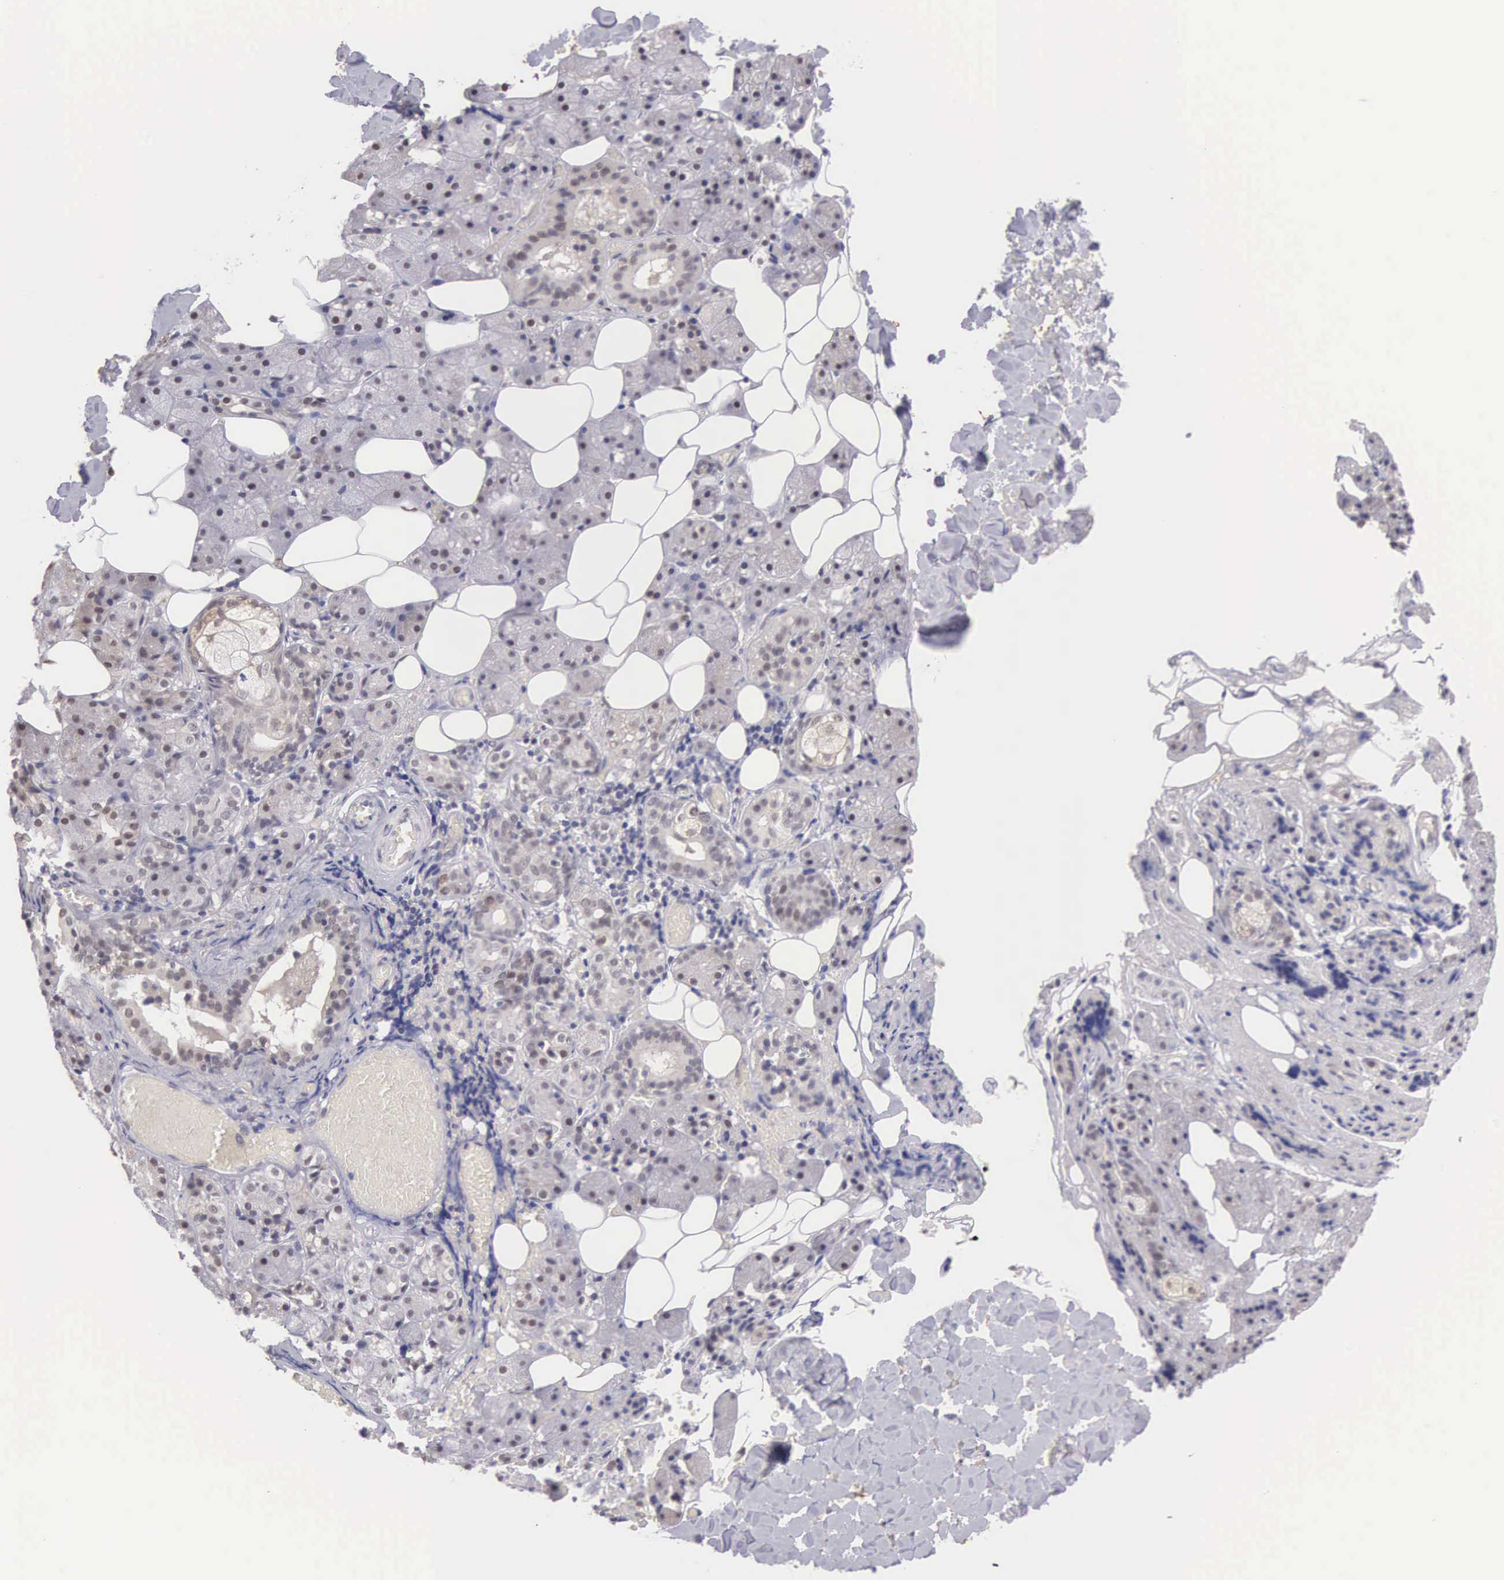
{"staining": {"intensity": "weak", "quantity": "25%-75%", "location": "nuclear"}, "tissue": "salivary gland", "cell_type": "Glandular cells", "image_type": "normal", "snomed": [{"axis": "morphology", "description": "Normal tissue, NOS"}, {"axis": "topography", "description": "Salivary gland"}], "caption": "An image showing weak nuclear positivity in approximately 25%-75% of glandular cells in normal salivary gland, as visualized by brown immunohistochemical staining.", "gene": "HMGXB4", "patient": {"sex": "female", "age": 55}}